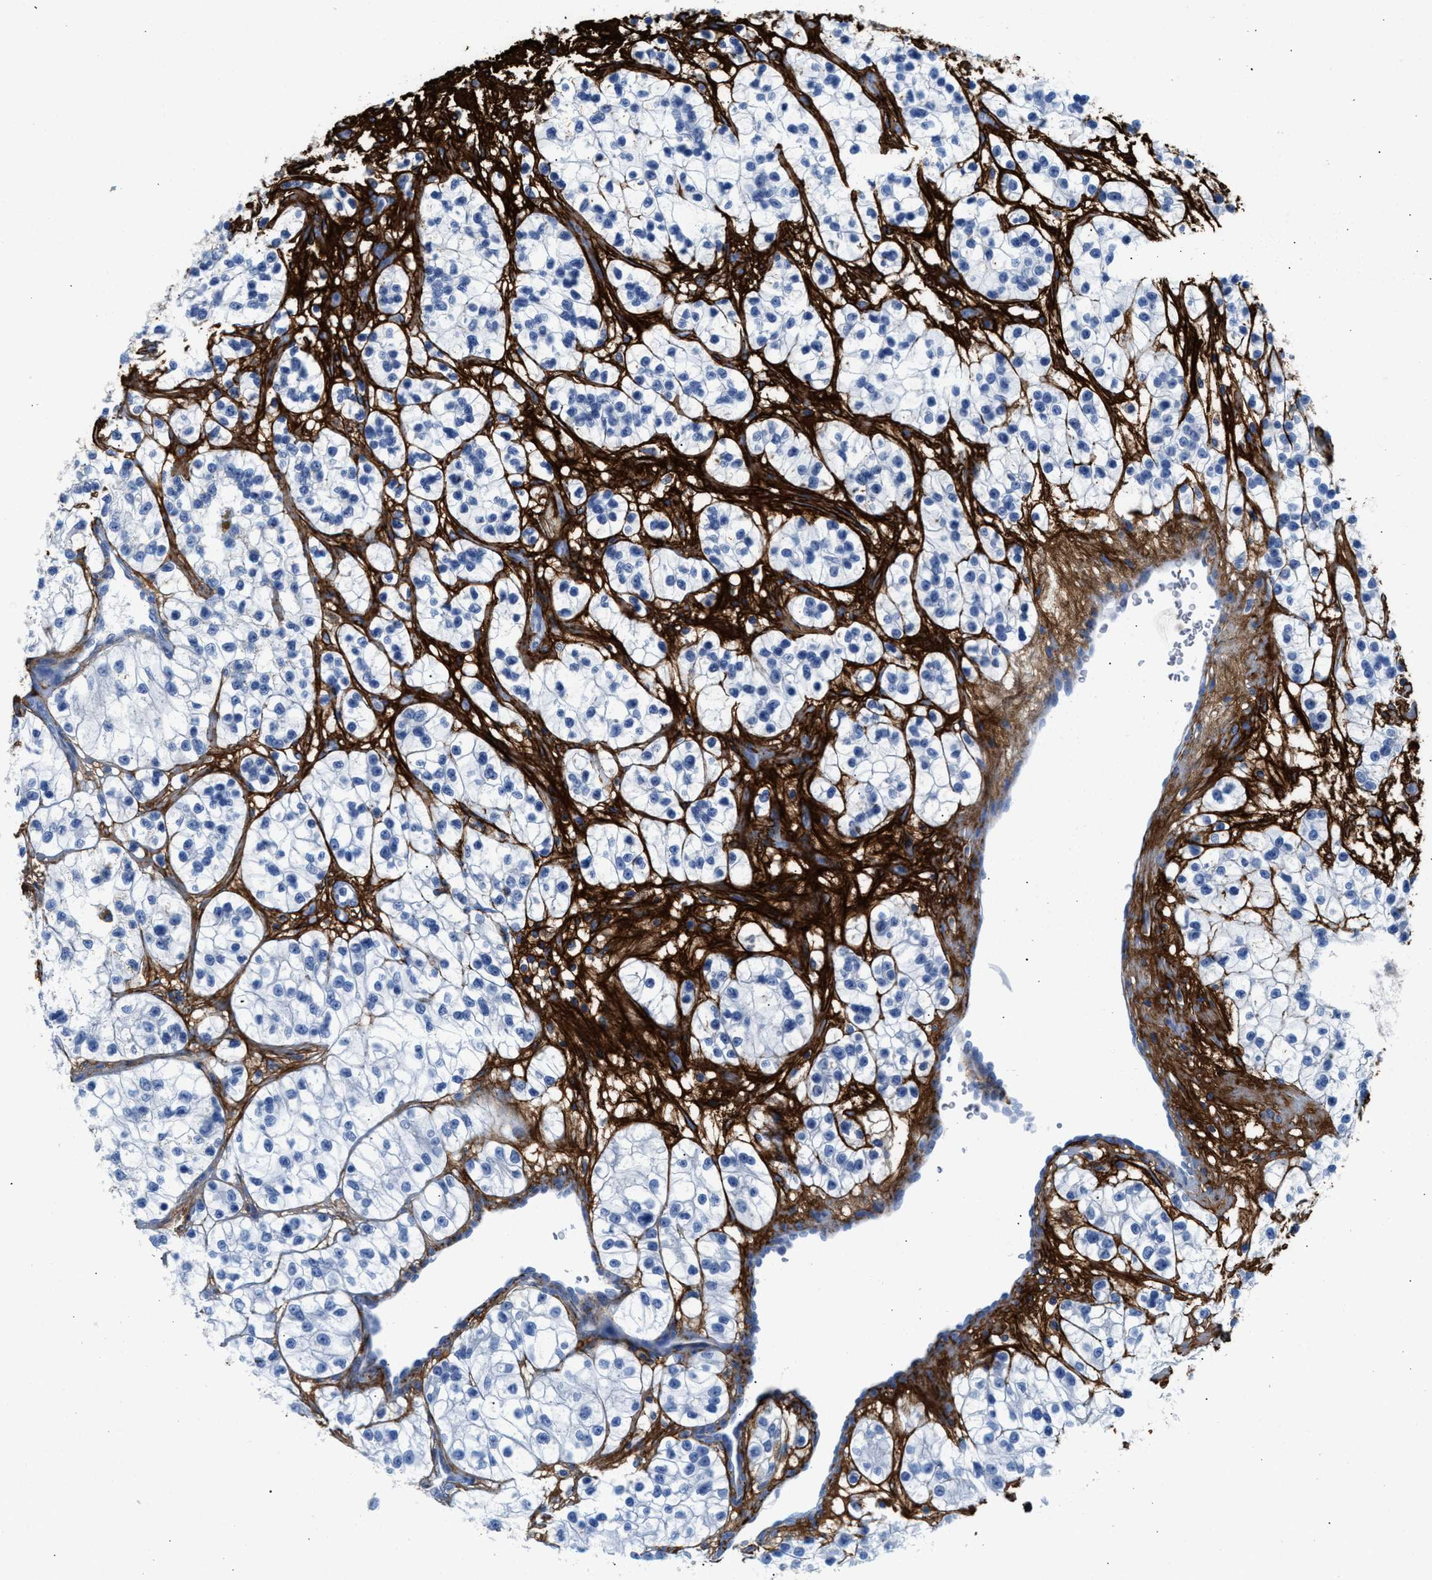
{"staining": {"intensity": "negative", "quantity": "none", "location": "none"}, "tissue": "renal cancer", "cell_type": "Tumor cells", "image_type": "cancer", "snomed": [{"axis": "morphology", "description": "Adenocarcinoma, NOS"}, {"axis": "topography", "description": "Kidney"}], "caption": "The histopathology image demonstrates no staining of tumor cells in adenocarcinoma (renal). The staining is performed using DAB brown chromogen with nuclei counter-stained in using hematoxylin.", "gene": "TNR", "patient": {"sex": "female", "age": 57}}